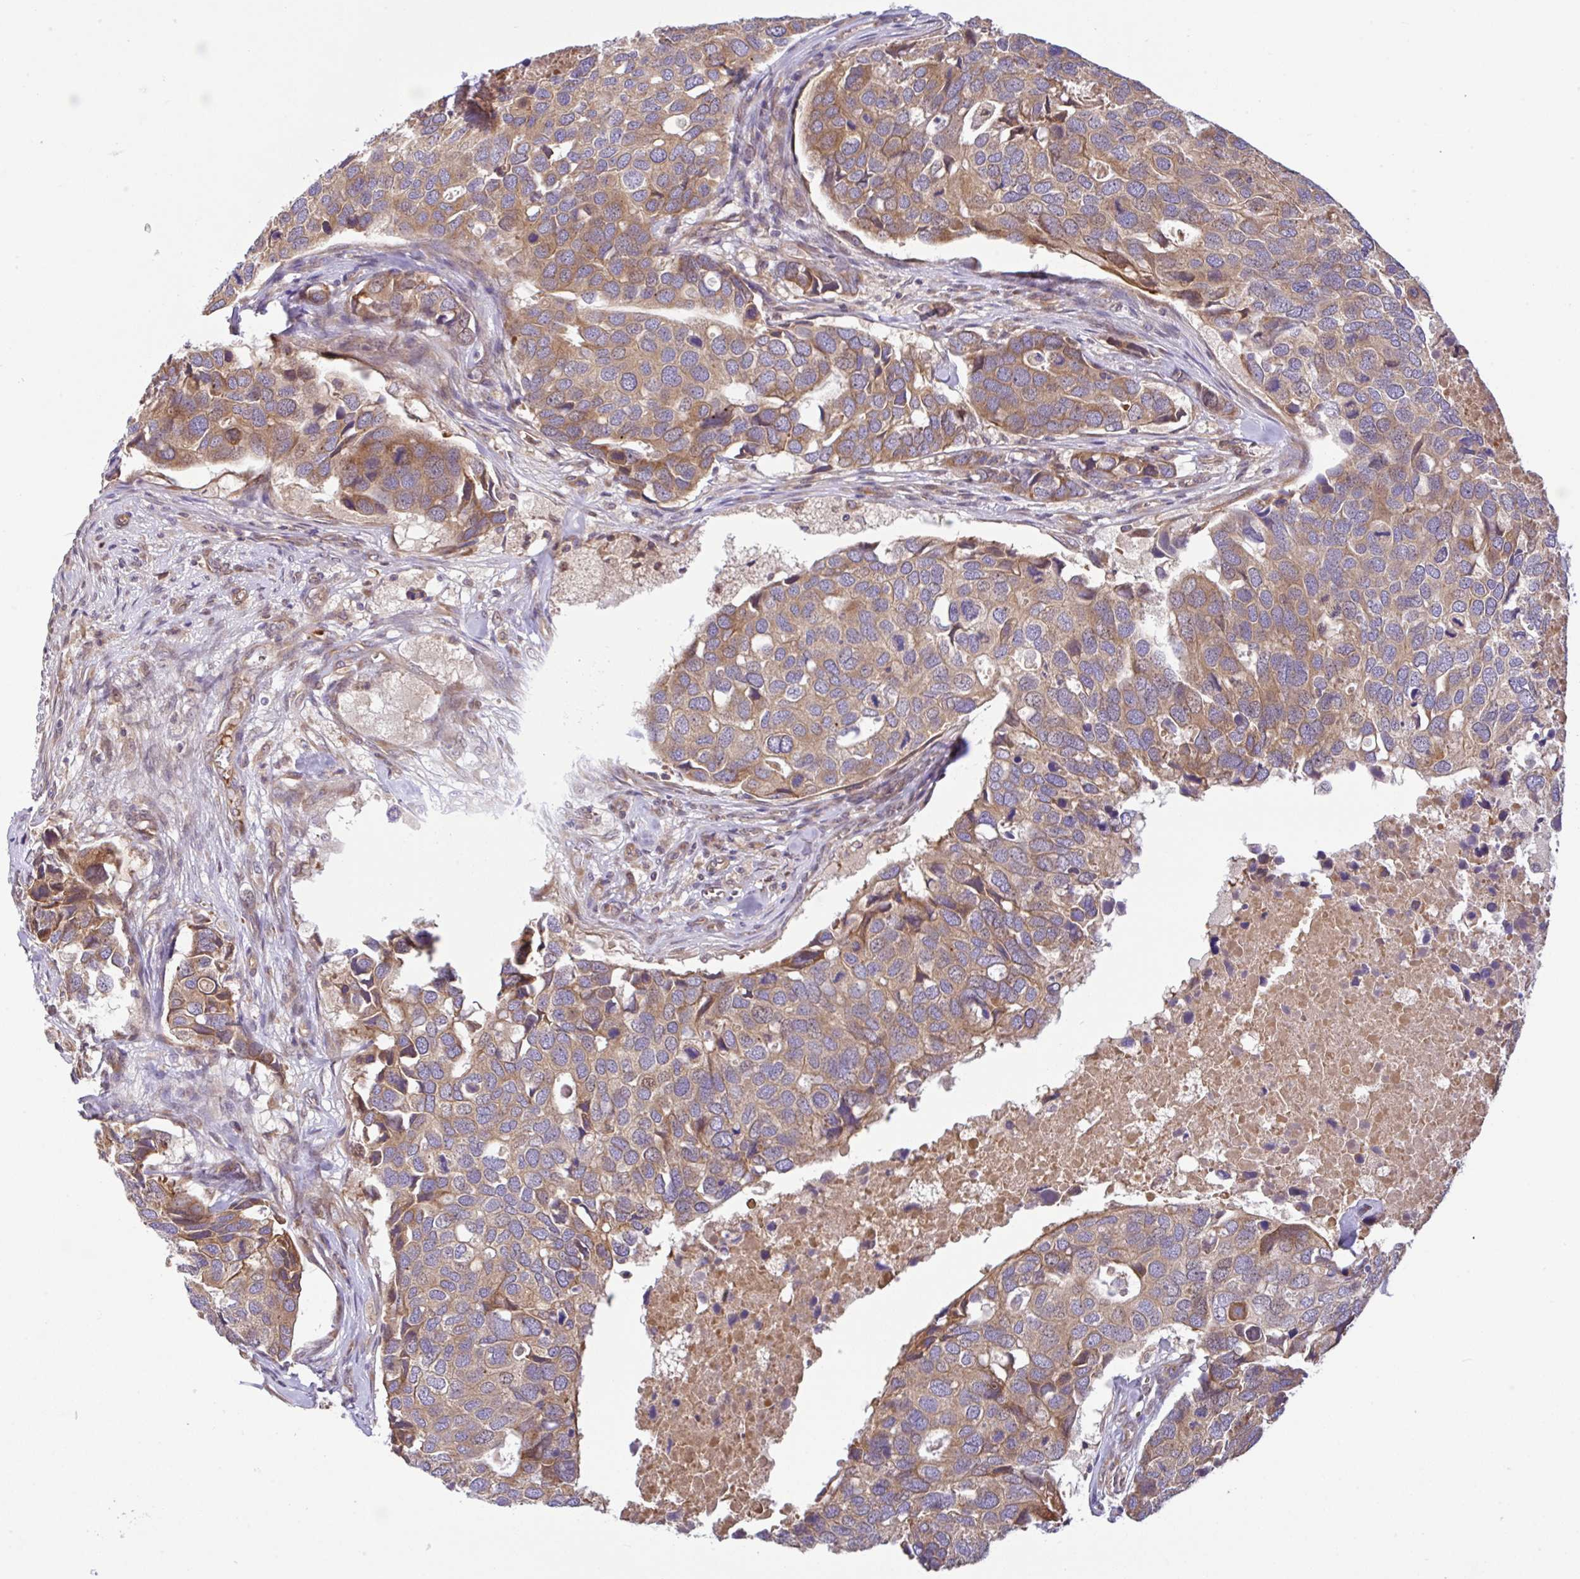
{"staining": {"intensity": "moderate", "quantity": ">75%", "location": "cytoplasmic/membranous"}, "tissue": "breast cancer", "cell_type": "Tumor cells", "image_type": "cancer", "snomed": [{"axis": "morphology", "description": "Duct carcinoma"}, {"axis": "topography", "description": "Breast"}], "caption": "Protein positivity by immunohistochemistry (IHC) shows moderate cytoplasmic/membranous staining in approximately >75% of tumor cells in breast cancer.", "gene": "UBE4A", "patient": {"sex": "female", "age": 83}}